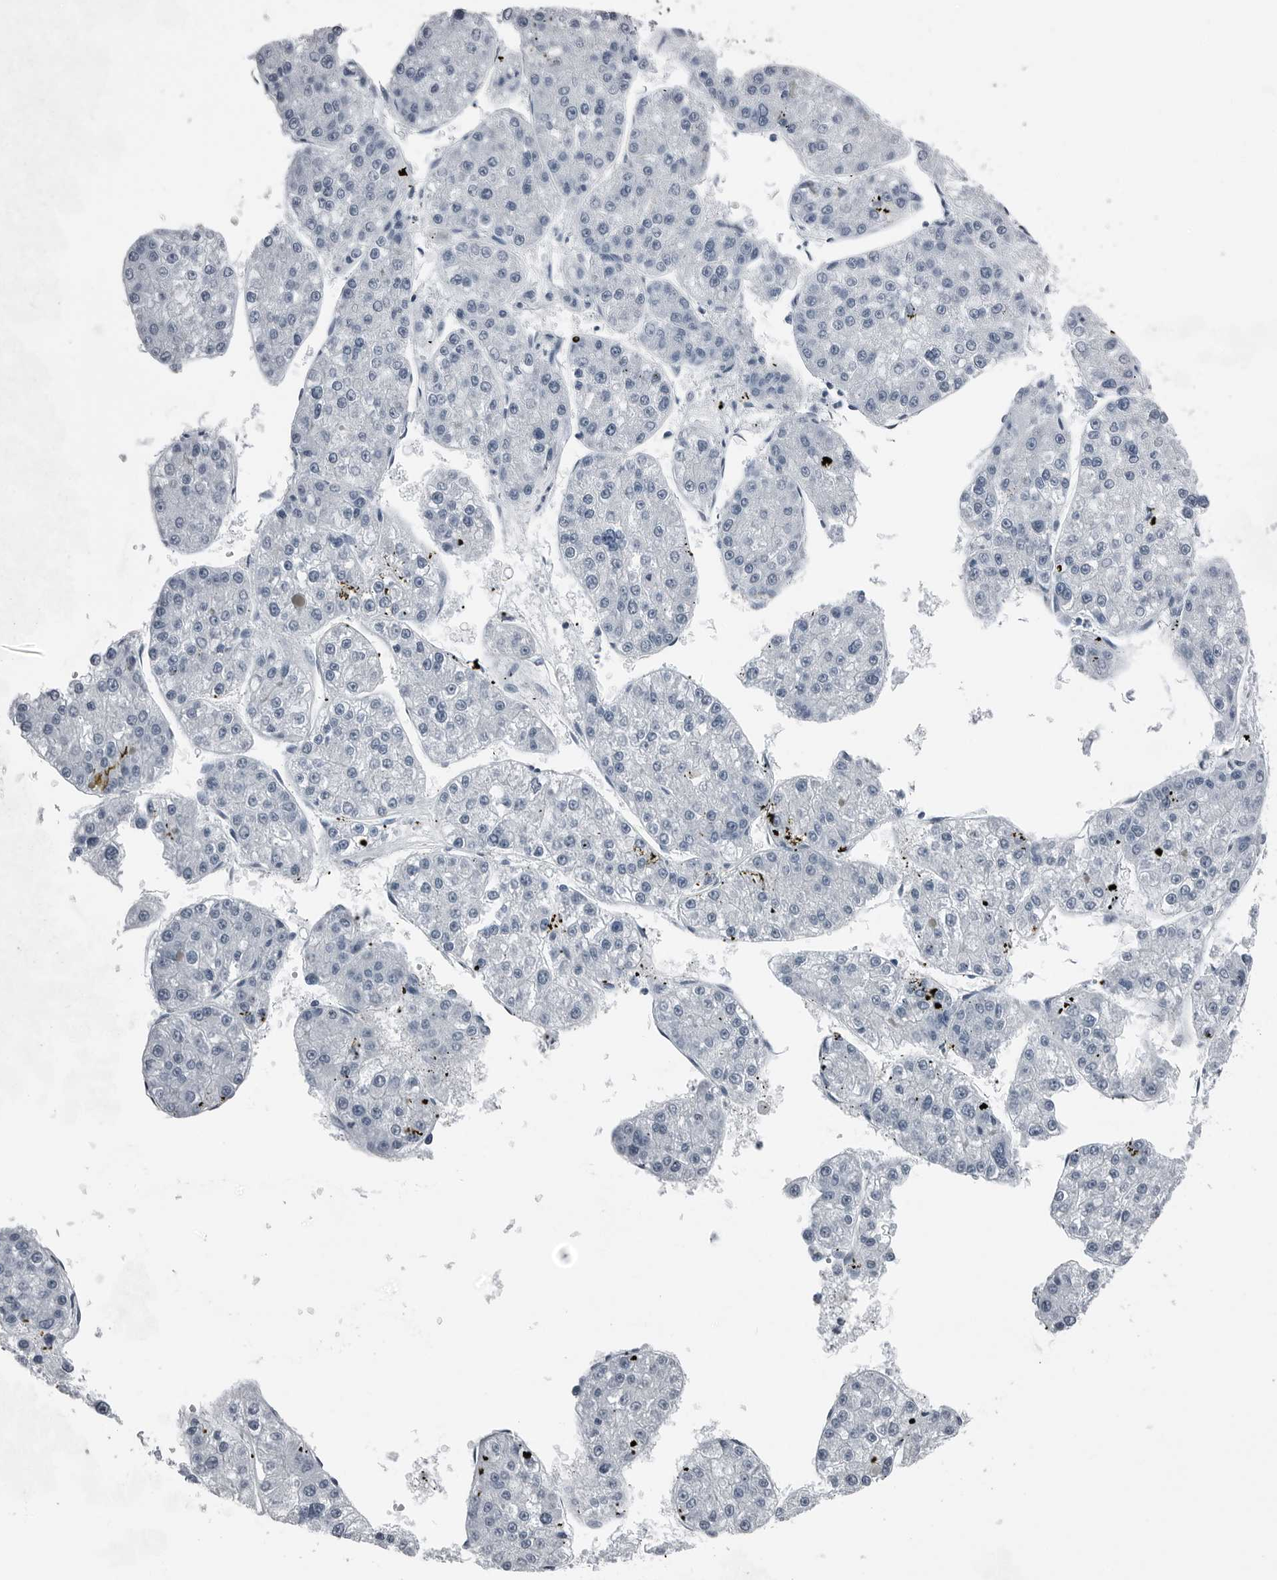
{"staining": {"intensity": "negative", "quantity": "none", "location": "none"}, "tissue": "liver cancer", "cell_type": "Tumor cells", "image_type": "cancer", "snomed": [{"axis": "morphology", "description": "Carcinoma, Hepatocellular, NOS"}, {"axis": "topography", "description": "Liver"}], "caption": "Immunohistochemical staining of human liver cancer exhibits no significant staining in tumor cells.", "gene": "SPINK1", "patient": {"sex": "female", "age": 73}}